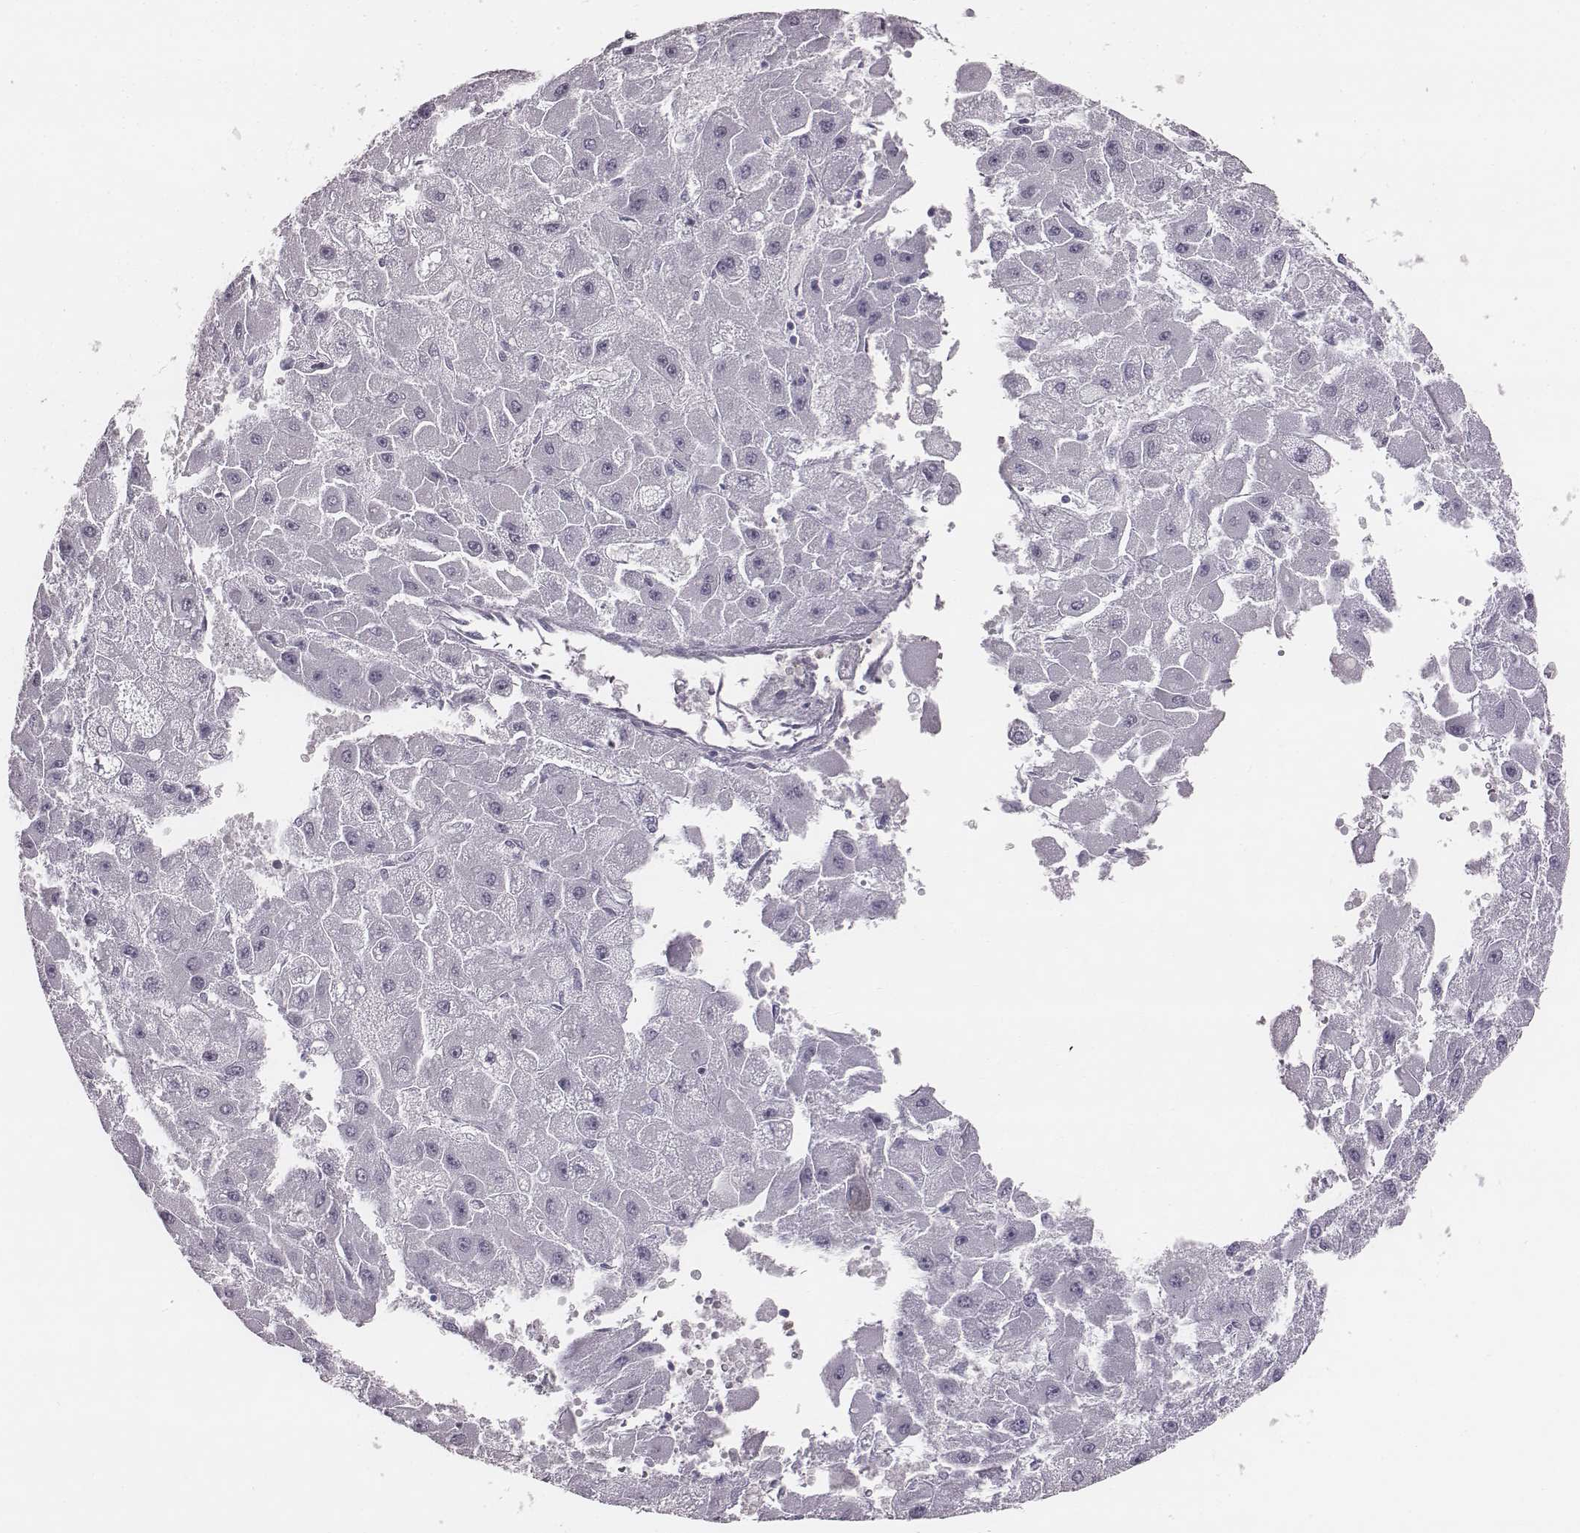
{"staining": {"intensity": "negative", "quantity": "none", "location": "none"}, "tissue": "liver cancer", "cell_type": "Tumor cells", "image_type": "cancer", "snomed": [{"axis": "morphology", "description": "Carcinoma, Hepatocellular, NOS"}, {"axis": "topography", "description": "Liver"}], "caption": "This is a photomicrograph of immunohistochemistry staining of liver hepatocellular carcinoma, which shows no expression in tumor cells.", "gene": "PDE8B", "patient": {"sex": "female", "age": 25}}